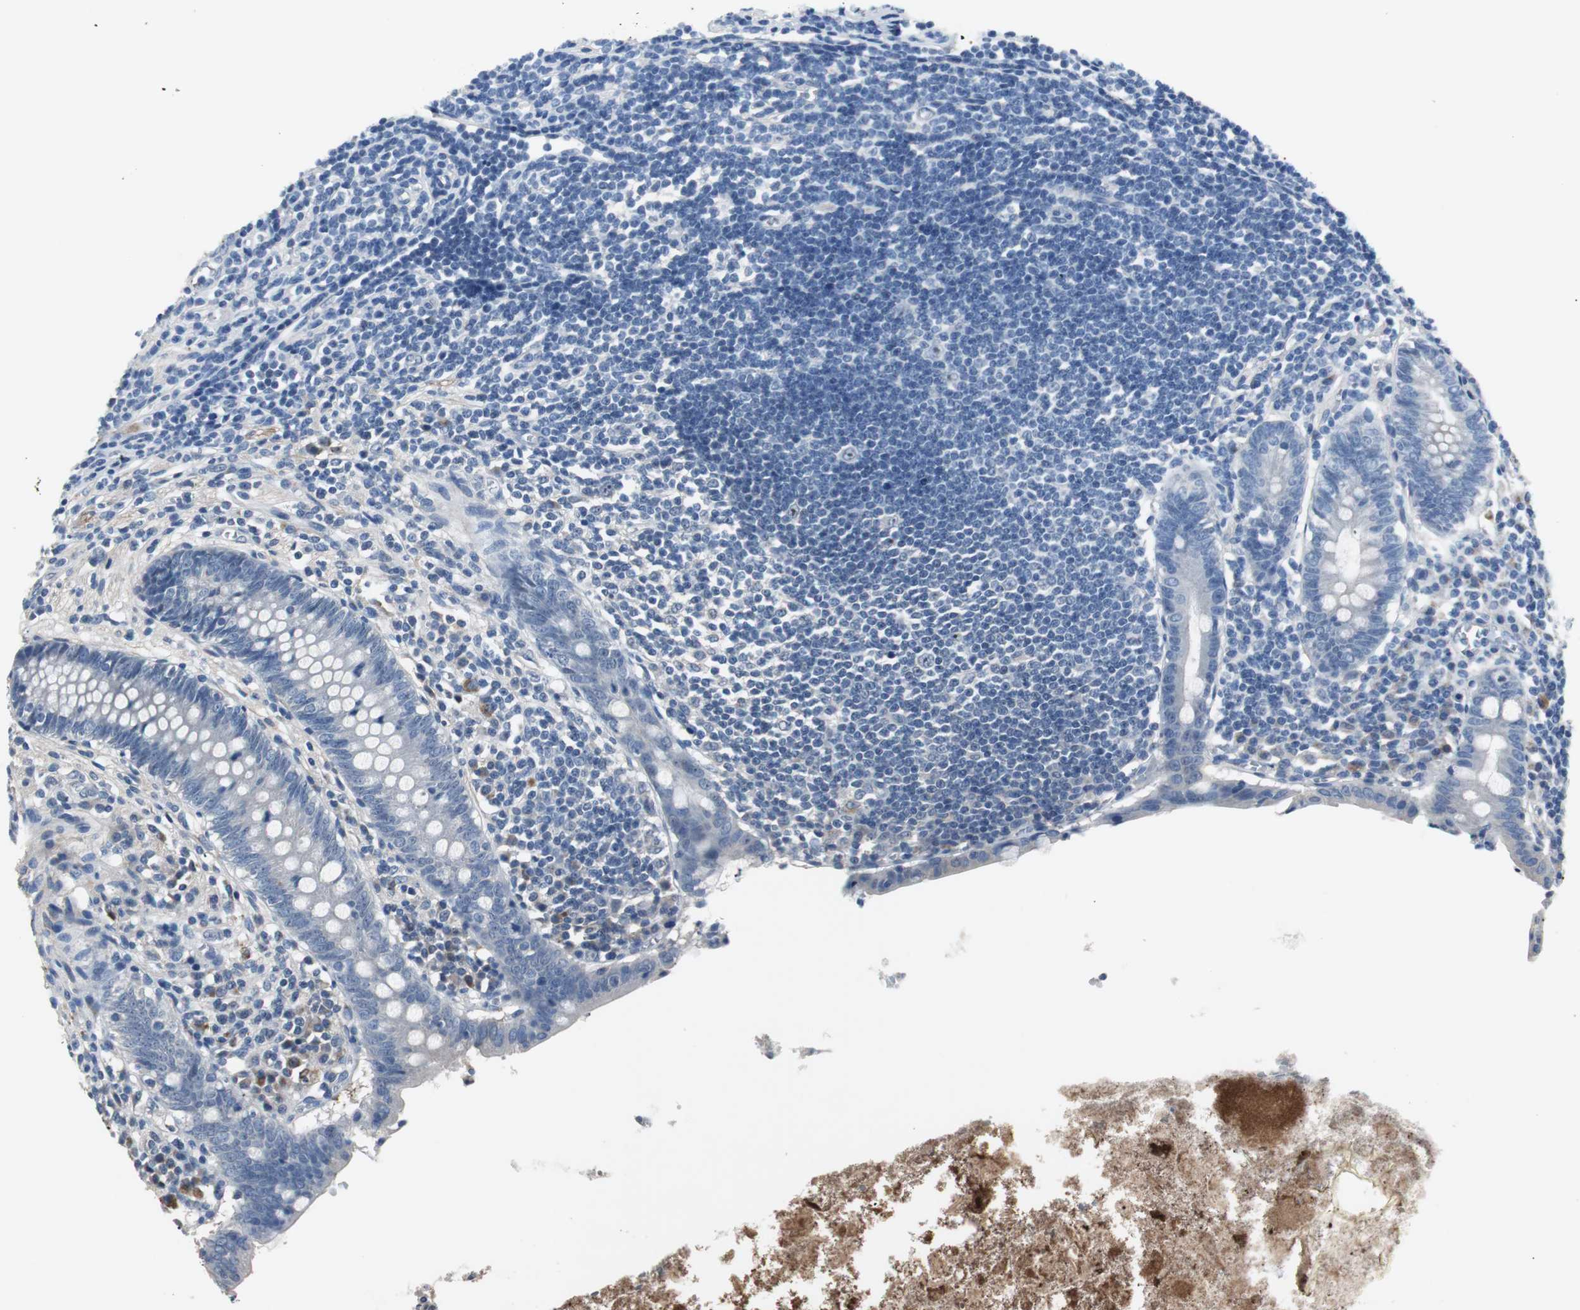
{"staining": {"intensity": "negative", "quantity": "none", "location": "none"}, "tissue": "appendix", "cell_type": "Glandular cells", "image_type": "normal", "snomed": [{"axis": "morphology", "description": "Normal tissue, NOS"}, {"axis": "topography", "description": "Appendix"}], "caption": "Immunohistochemistry micrograph of unremarkable appendix: appendix stained with DAB (3,3'-diaminobenzidine) displays no significant protein expression in glandular cells.", "gene": "PCYT1B", "patient": {"sex": "female", "age": 50}}